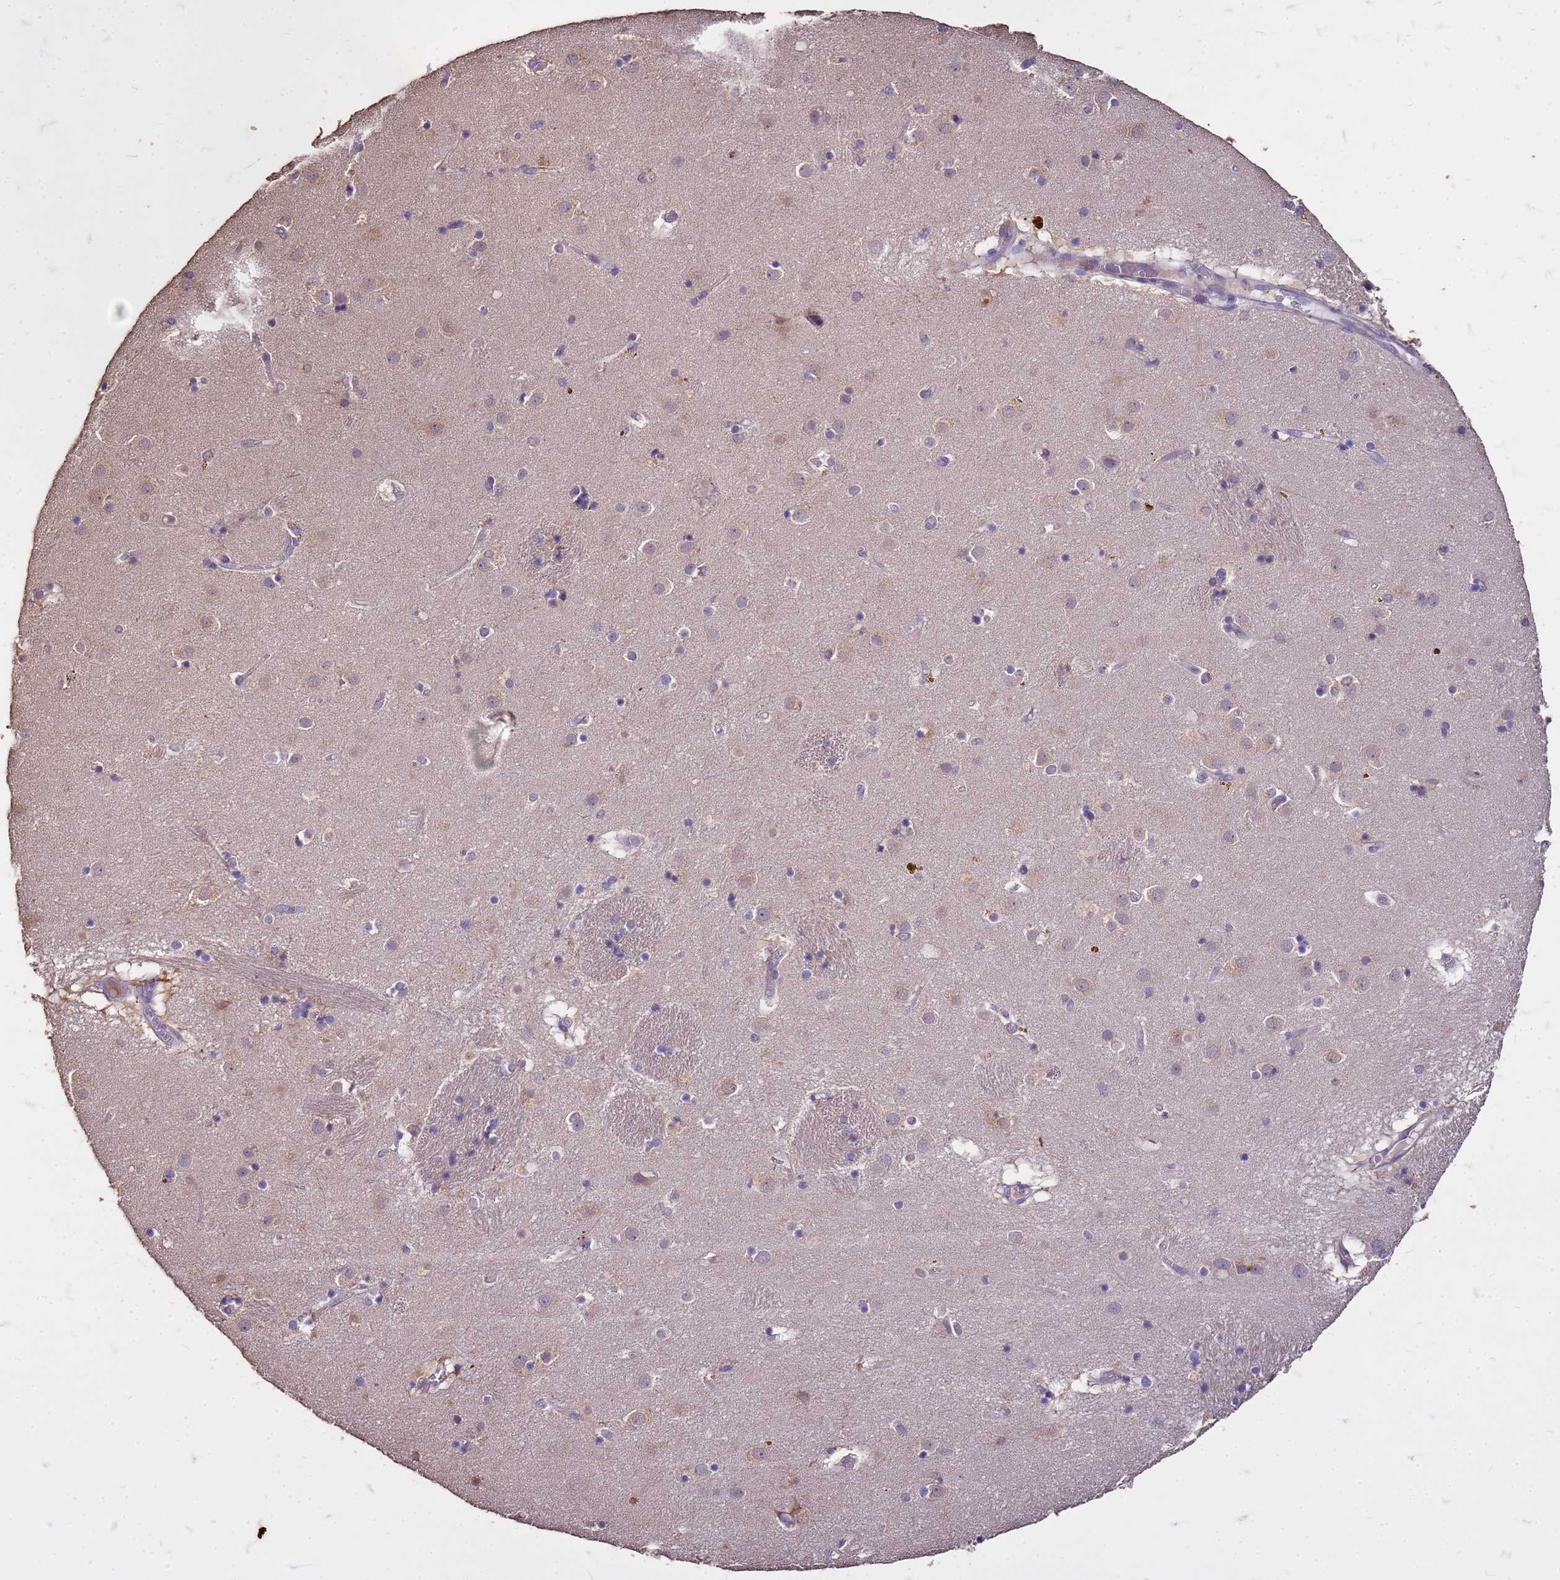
{"staining": {"intensity": "negative", "quantity": "none", "location": "none"}, "tissue": "caudate", "cell_type": "Glial cells", "image_type": "normal", "snomed": [{"axis": "morphology", "description": "Normal tissue, NOS"}, {"axis": "topography", "description": "Lateral ventricle wall"}], "caption": "This is a micrograph of immunohistochemistry (IHC) staining of benign caudate, which shows no staining in glial cells.", "gene": "FAM184B", "patient": {"sex": "male", "age": 70}}